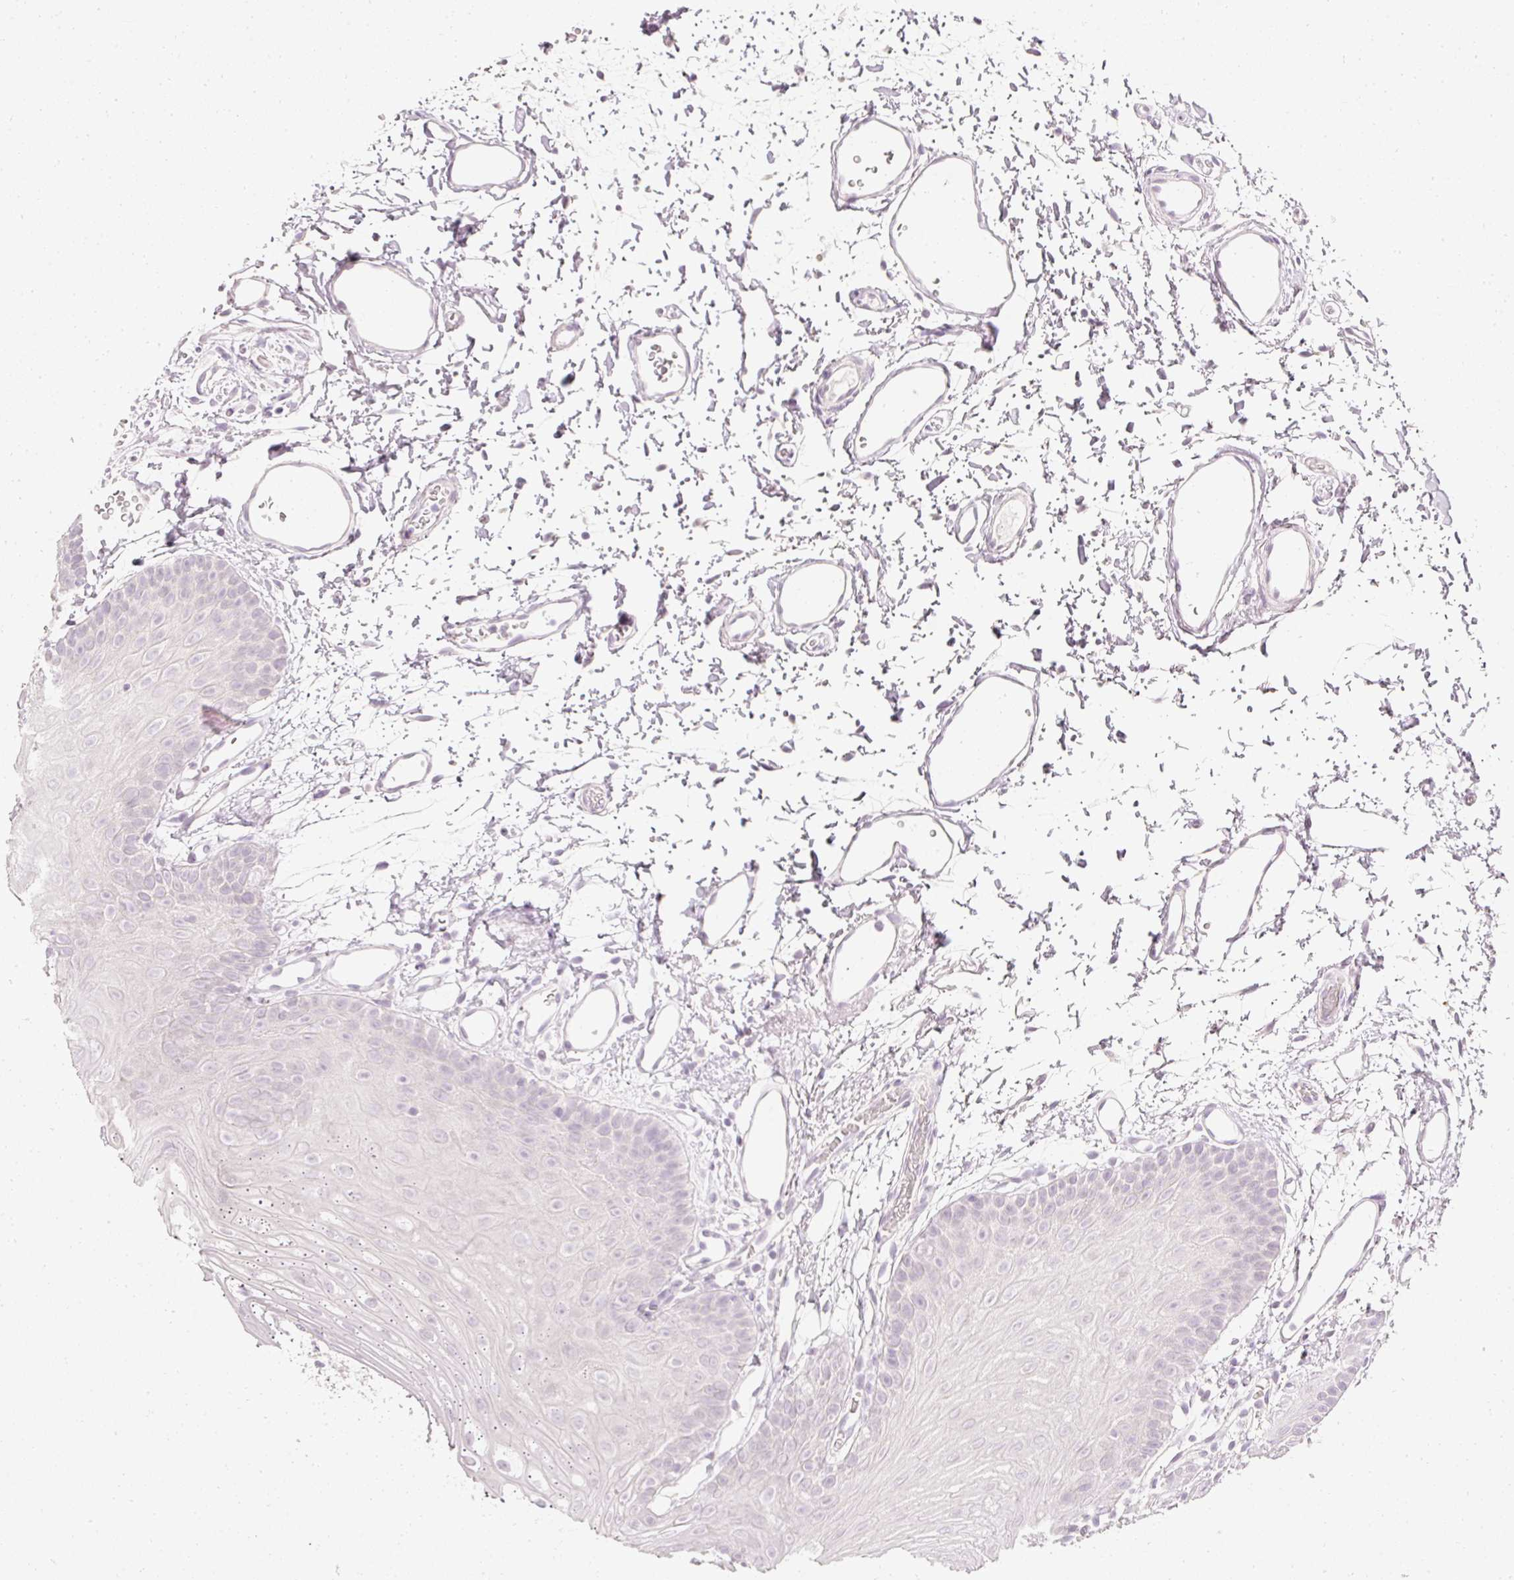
{"staining": {"intensity": "negative", "quantity": "none", "location": "none"}, "tissue": "oral mucosa", "cell_type": "Squamous epithelial cells", "image_type": "normal", "snomed": [{"axis": "morphology", "description": "Normal tissue, NOS"}, {"axis": "morphology", "description": "Squamous cell carcinoma, NOS"}, {"axis": "topography", "description": "Oral tissue"}, {"axis": "topography", "description": "Head-Neck"}], "caption": "High power microscopy image of an IHC micrograph of benign oral mucosa, revealing no significant staining in squamous epithelial cells. (Immunohistochemistry (ihc), brightfield microscopy, high magnification).", "gene": "ELAVL3", "patient": {"sex": "female", "age": 81}}